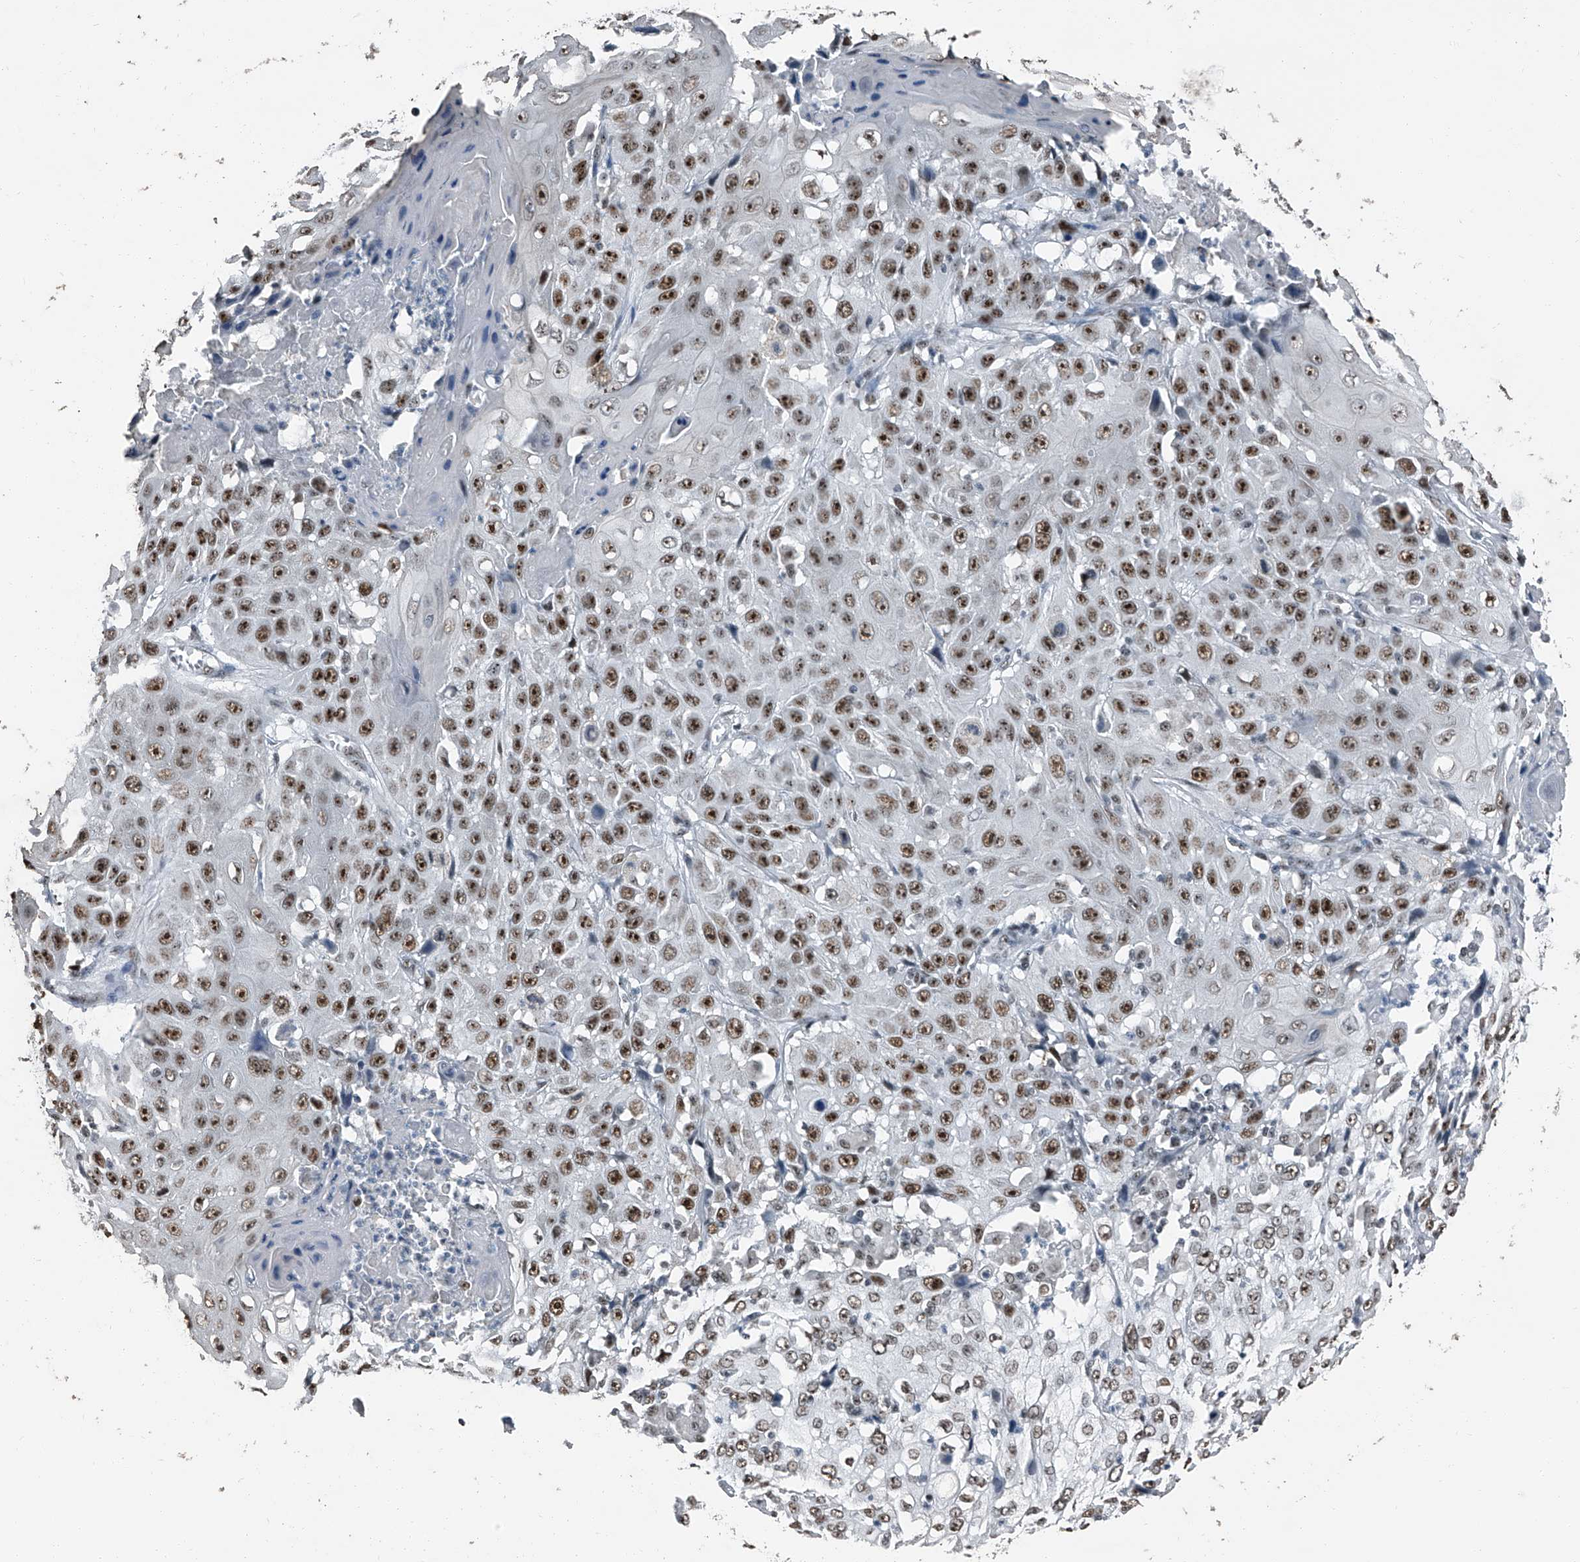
{"staining": {"intensity": "strong", "quantity": "25%-75%", "location": "nuclear"}, "tissue": "cervical cancer", "cell_type": "Tumor cells", "image_type": "cancer", "snomed": [{"axis": "morphology", "description": "Squamous cell carcinoma, NOS"}, {"axis": "topography", "description": "Cervix"}], "caption": "An immunohistochemistry image of neoplastic tissue is shown. Protein staining in brown shows strong nuclear positivity in cervical cancer within tumor cells. (IHC, brightfield microscopy, high magnification).", "gene": "TCOF1", "patient": {"sex": "female", "age": 39}}